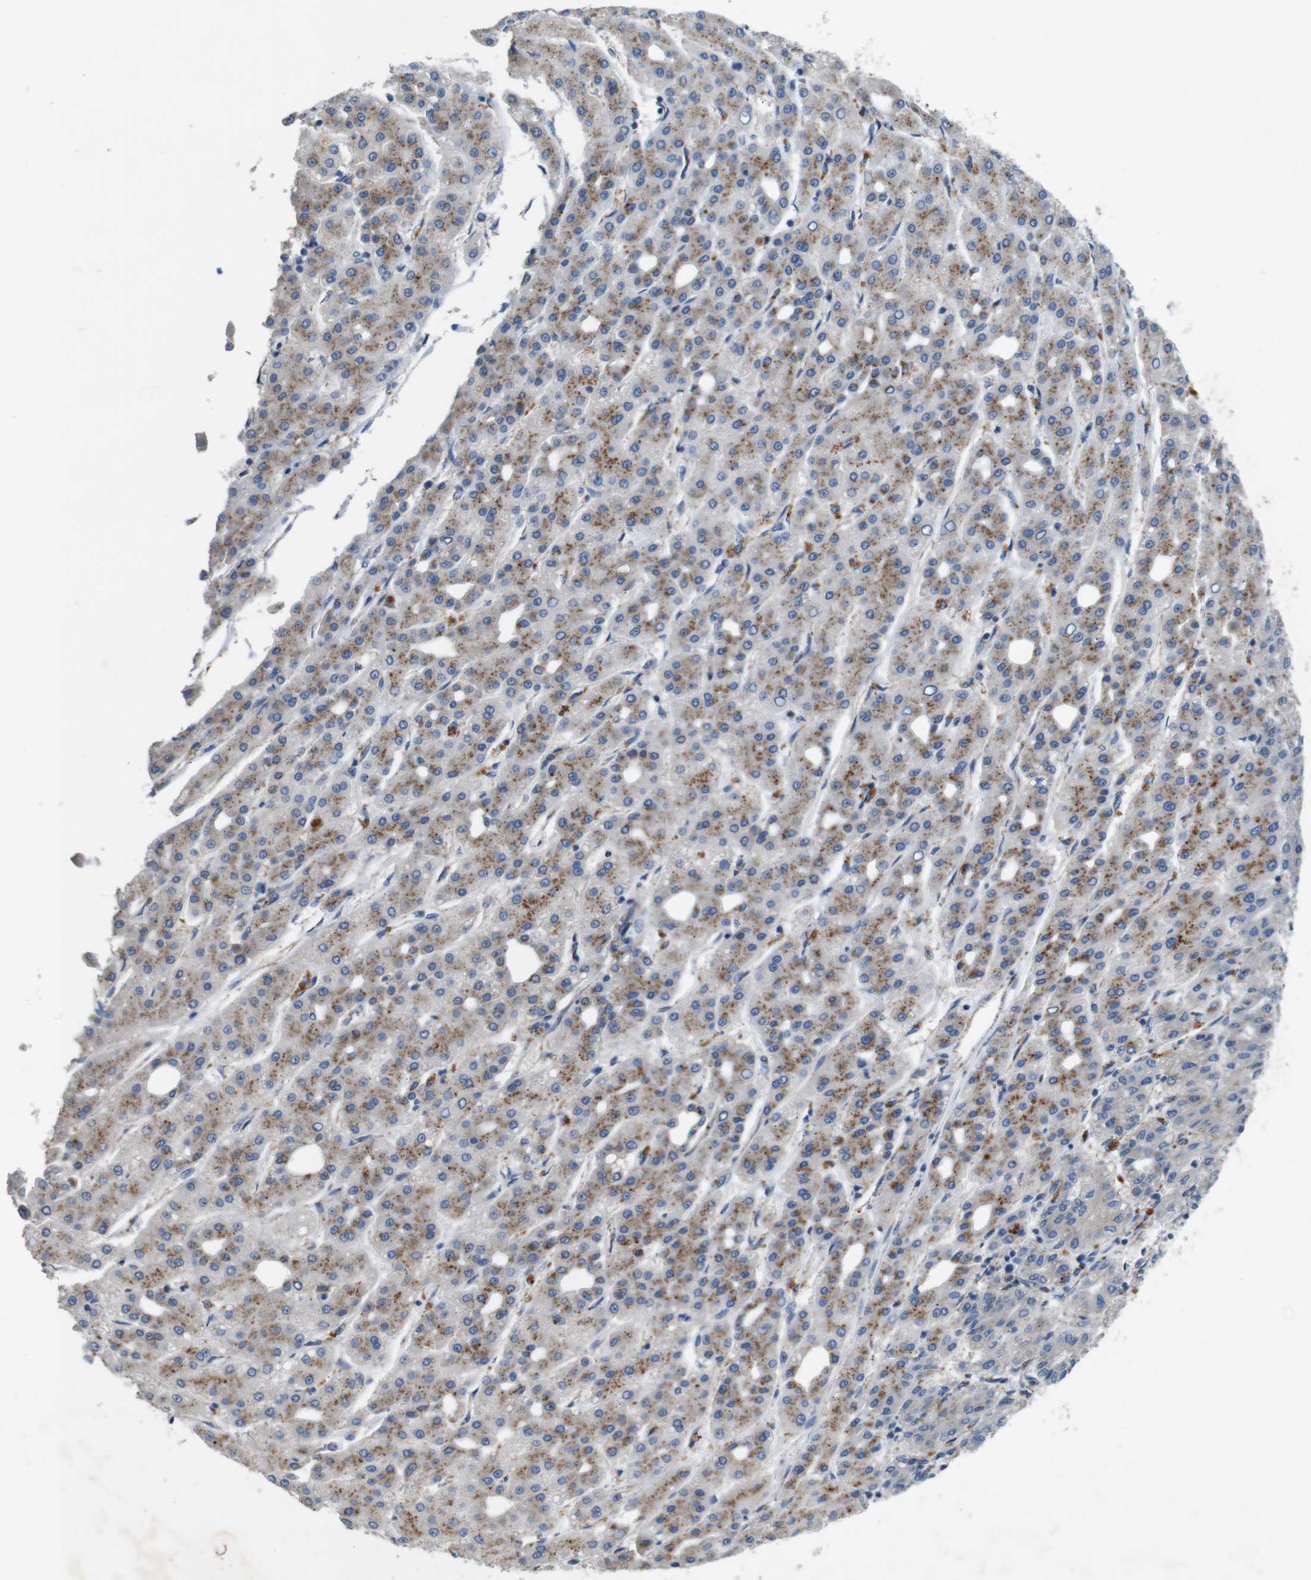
{"staining": {"intensity": "moderate", "quantity": "25%-75%", "location": "cytoplasmic/membranous"}, "tissue": "liver cancer", "cell_type": "Tumor cells", "image_type": "cancer", "snomed": [{"axis": "morphology", "description": "Carcinoma, Hepatocellular, NOS"}, {"axis": "topography", "description": "Liver"}], "caption": "Tumor cells reveal medium levels of moderate cytoplasmic/membranous expression in about 25%-75% of cells in human hepatocellular carcinoma (liver).", "gene": "NHLRC3", "patient": {"sex": "male", "age": 65}}